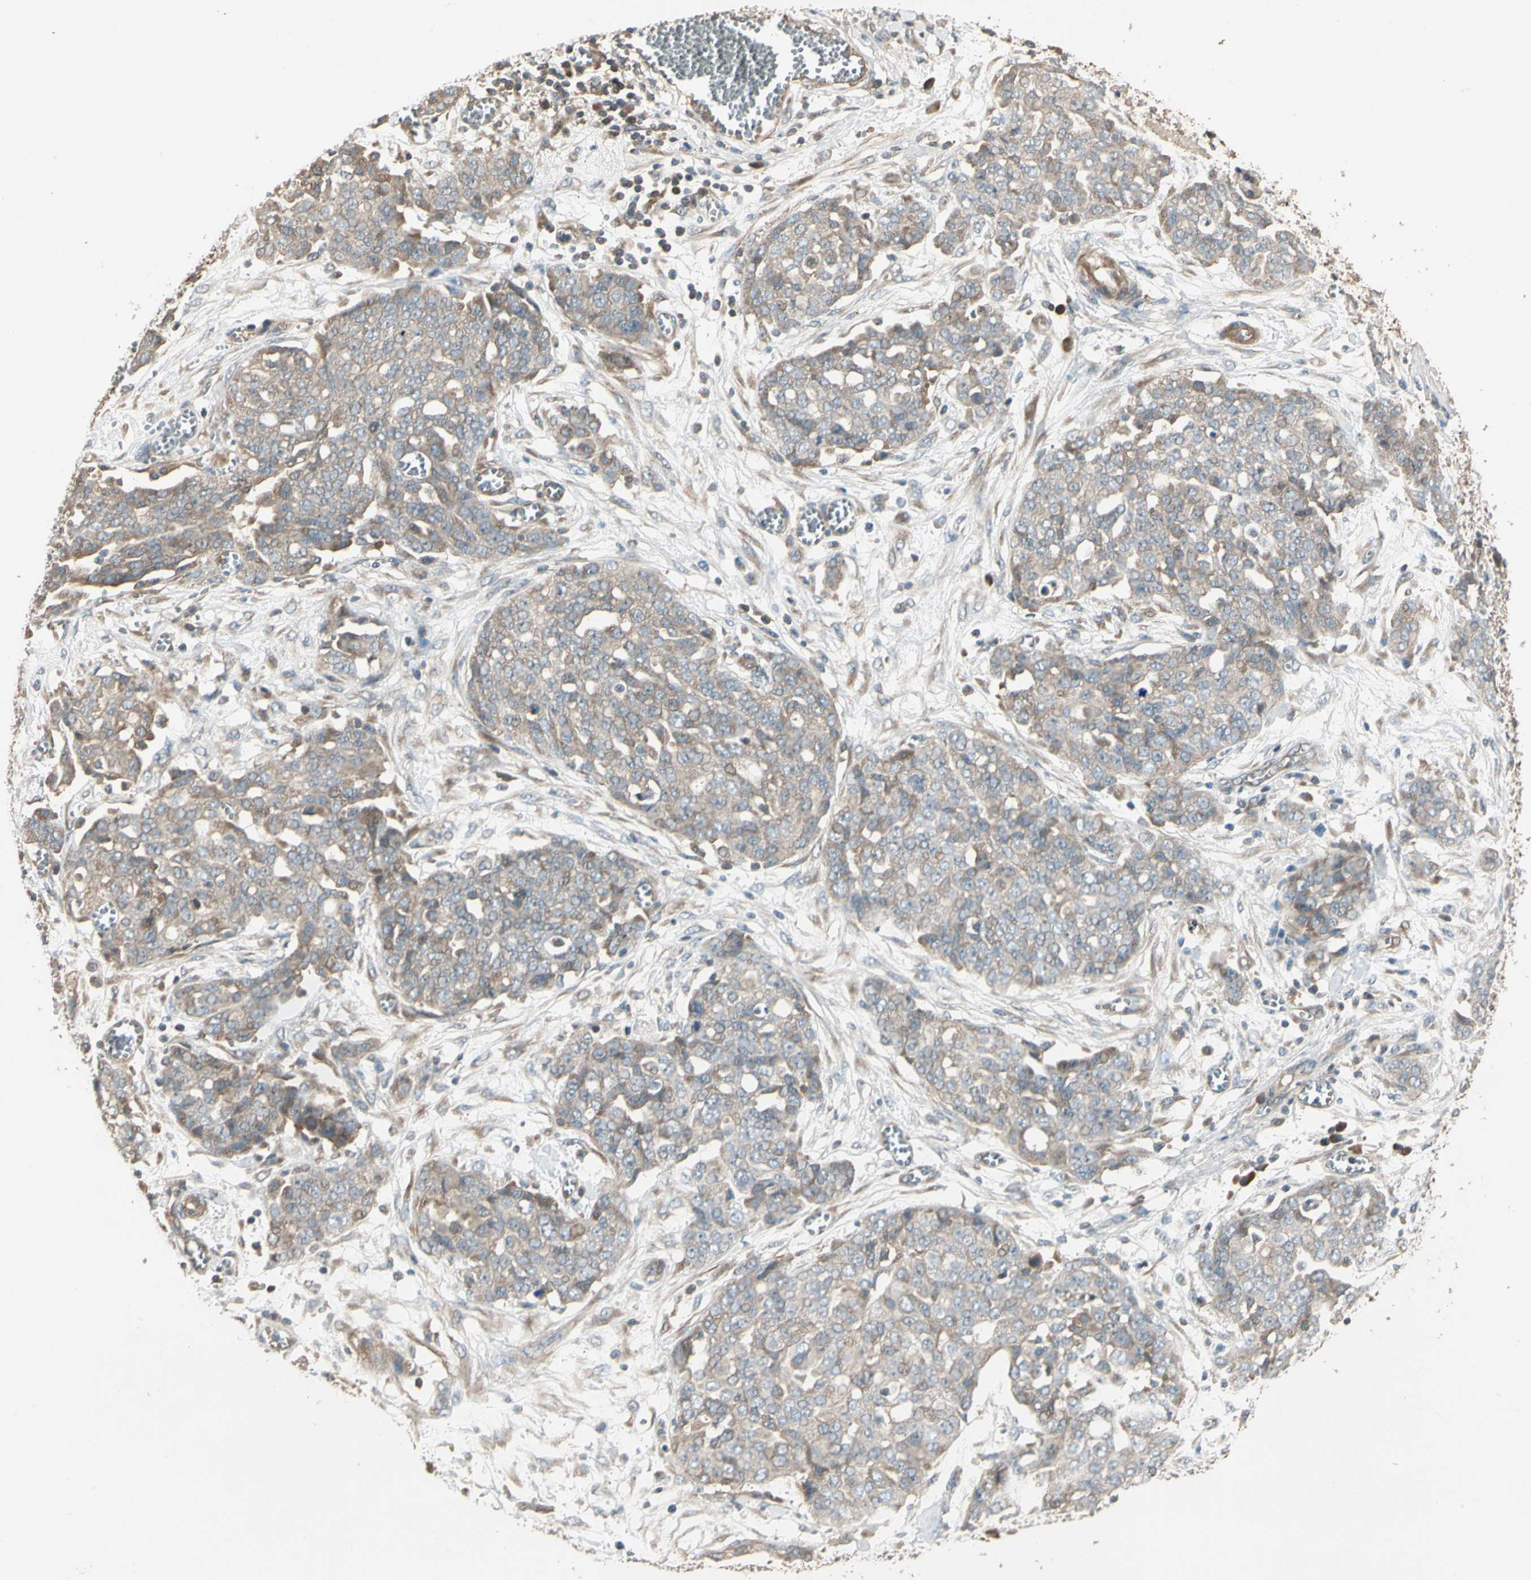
{"staining": {"intensity": "weak", "quantity": "25%-75%", "location": "cytoplasmic/membranous"}, "tissue": "ovarian cancer", "cell_type": "Tumor cells", "image_type": "cancer", "snomed": [{"axis": "morphology", "description": "Cystadenocarcinoma, serous, NOS"}, {"axis": "topography", "description": "Soft tissue"}, {"axis": "topography", "description": "Ovary"}], "caption": "Brown immunohistochemical staining in human ovarian cancer reveals weak cytoplasmic/membranous staining in about 25%-75% of tumor cells.", "gene": "ACVR1", "patient": {"sex": "female", "age": 57}}